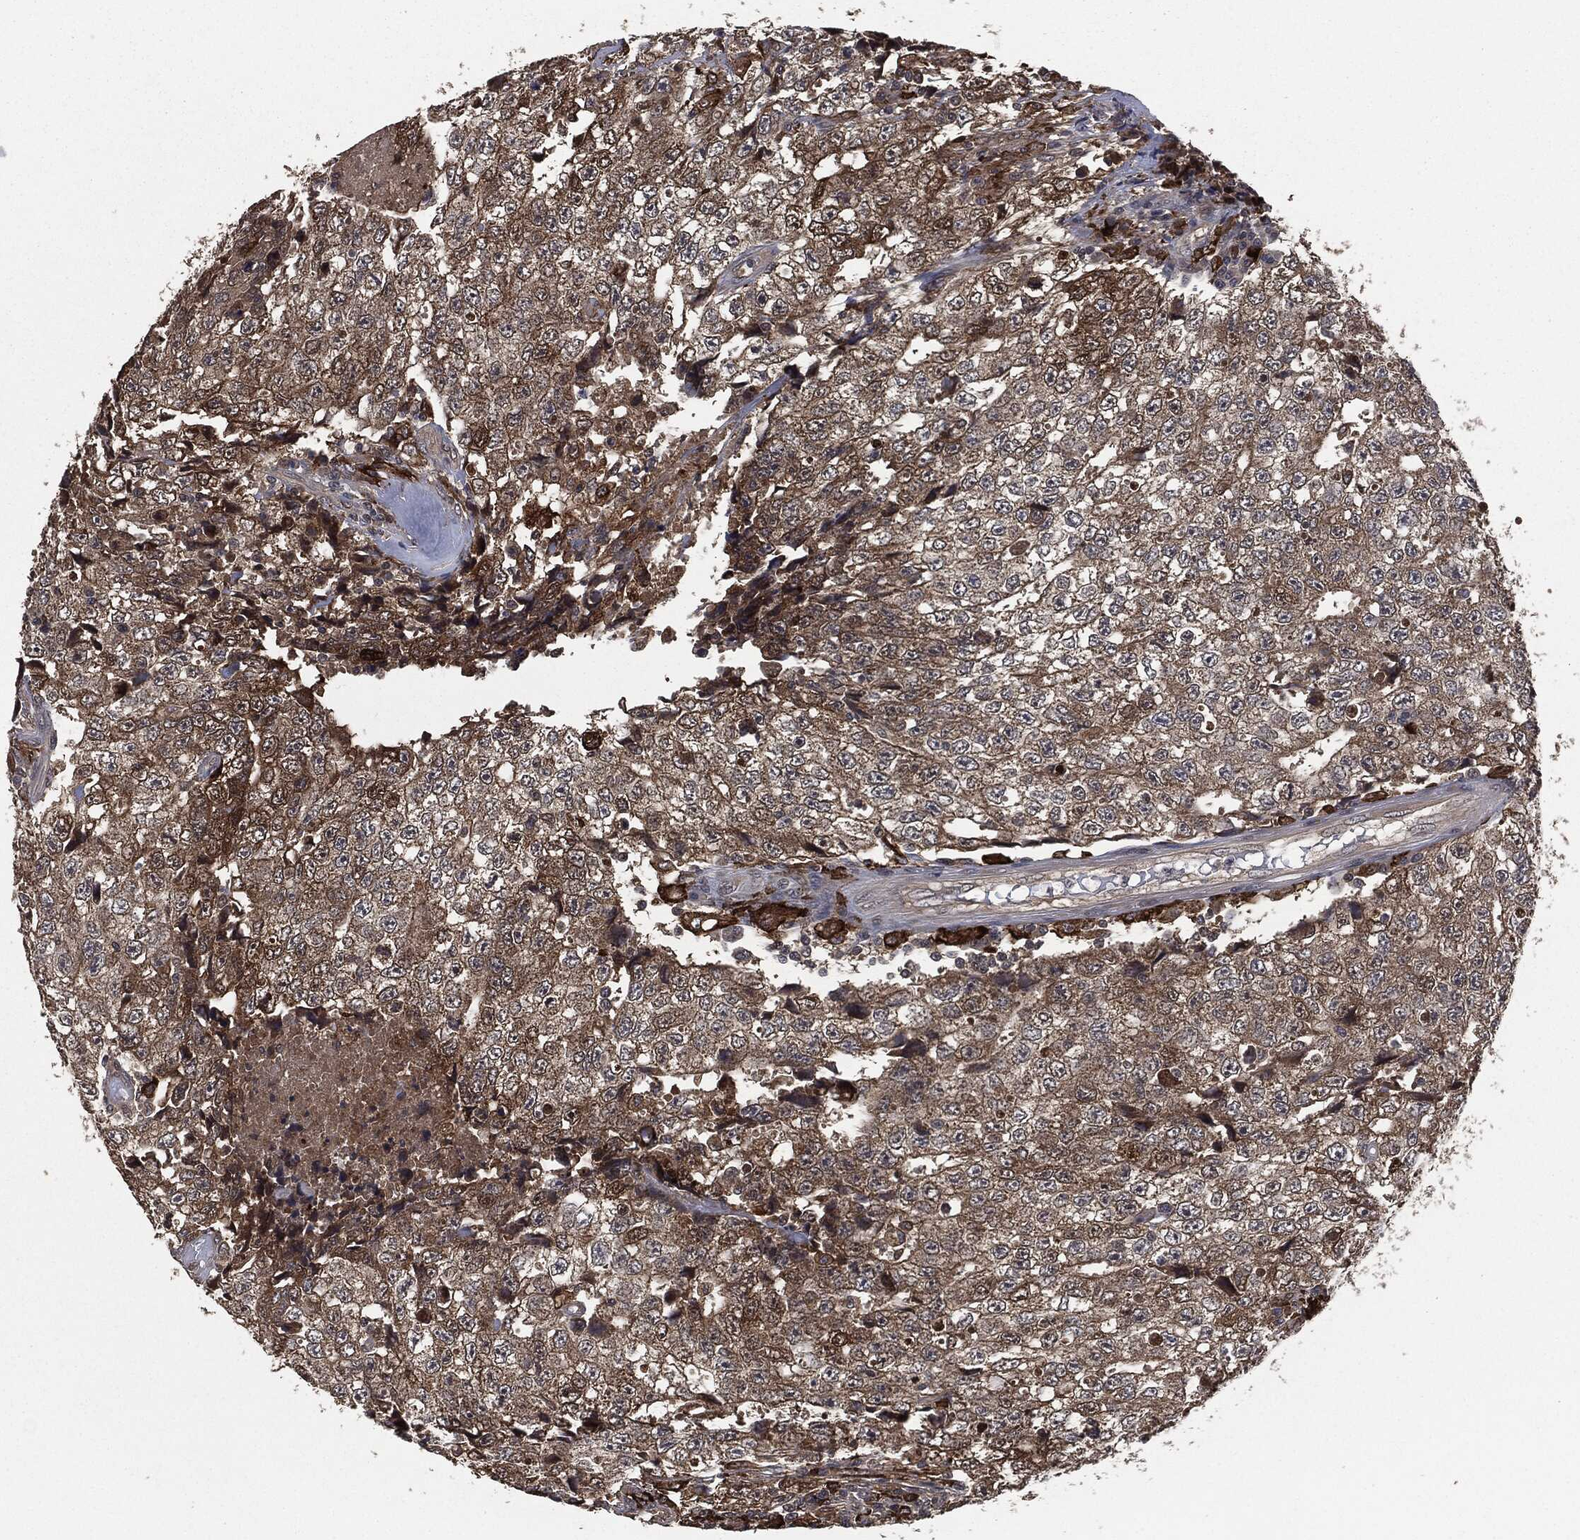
{"staining": {"intensity": "moderate", "quantity": "25%-75%", "location": "cytoplasmic/membranous"}, "tissue": "testis cancer", "cell_type": "Tumor cells", "image_type": "cancer", "snomed": [{"axis": "morphology", "description": "Necrosis, NOS"}, {"axis": "morphology", "description": "Carcinoma, Embryonal, NOS"}, {"axis": "topography", "description": "Testis"}], "caption": "IHC staining of testis cancer (embryonal carcinoma), which demonstrates medium levels of moderate cytoplasmic/membranous staining in approximately 25%-75% of tumor cells indicating moderate cytoplasmic/membranous protein positivity. The staining was performed using DAB (3,3'-diaminobenzidine) (brown) for protein detection and nuclei were counterstained in hematoxylin (blue).", "gene": "CRABP2", "patient": {"sex": "male", "age": 19}}